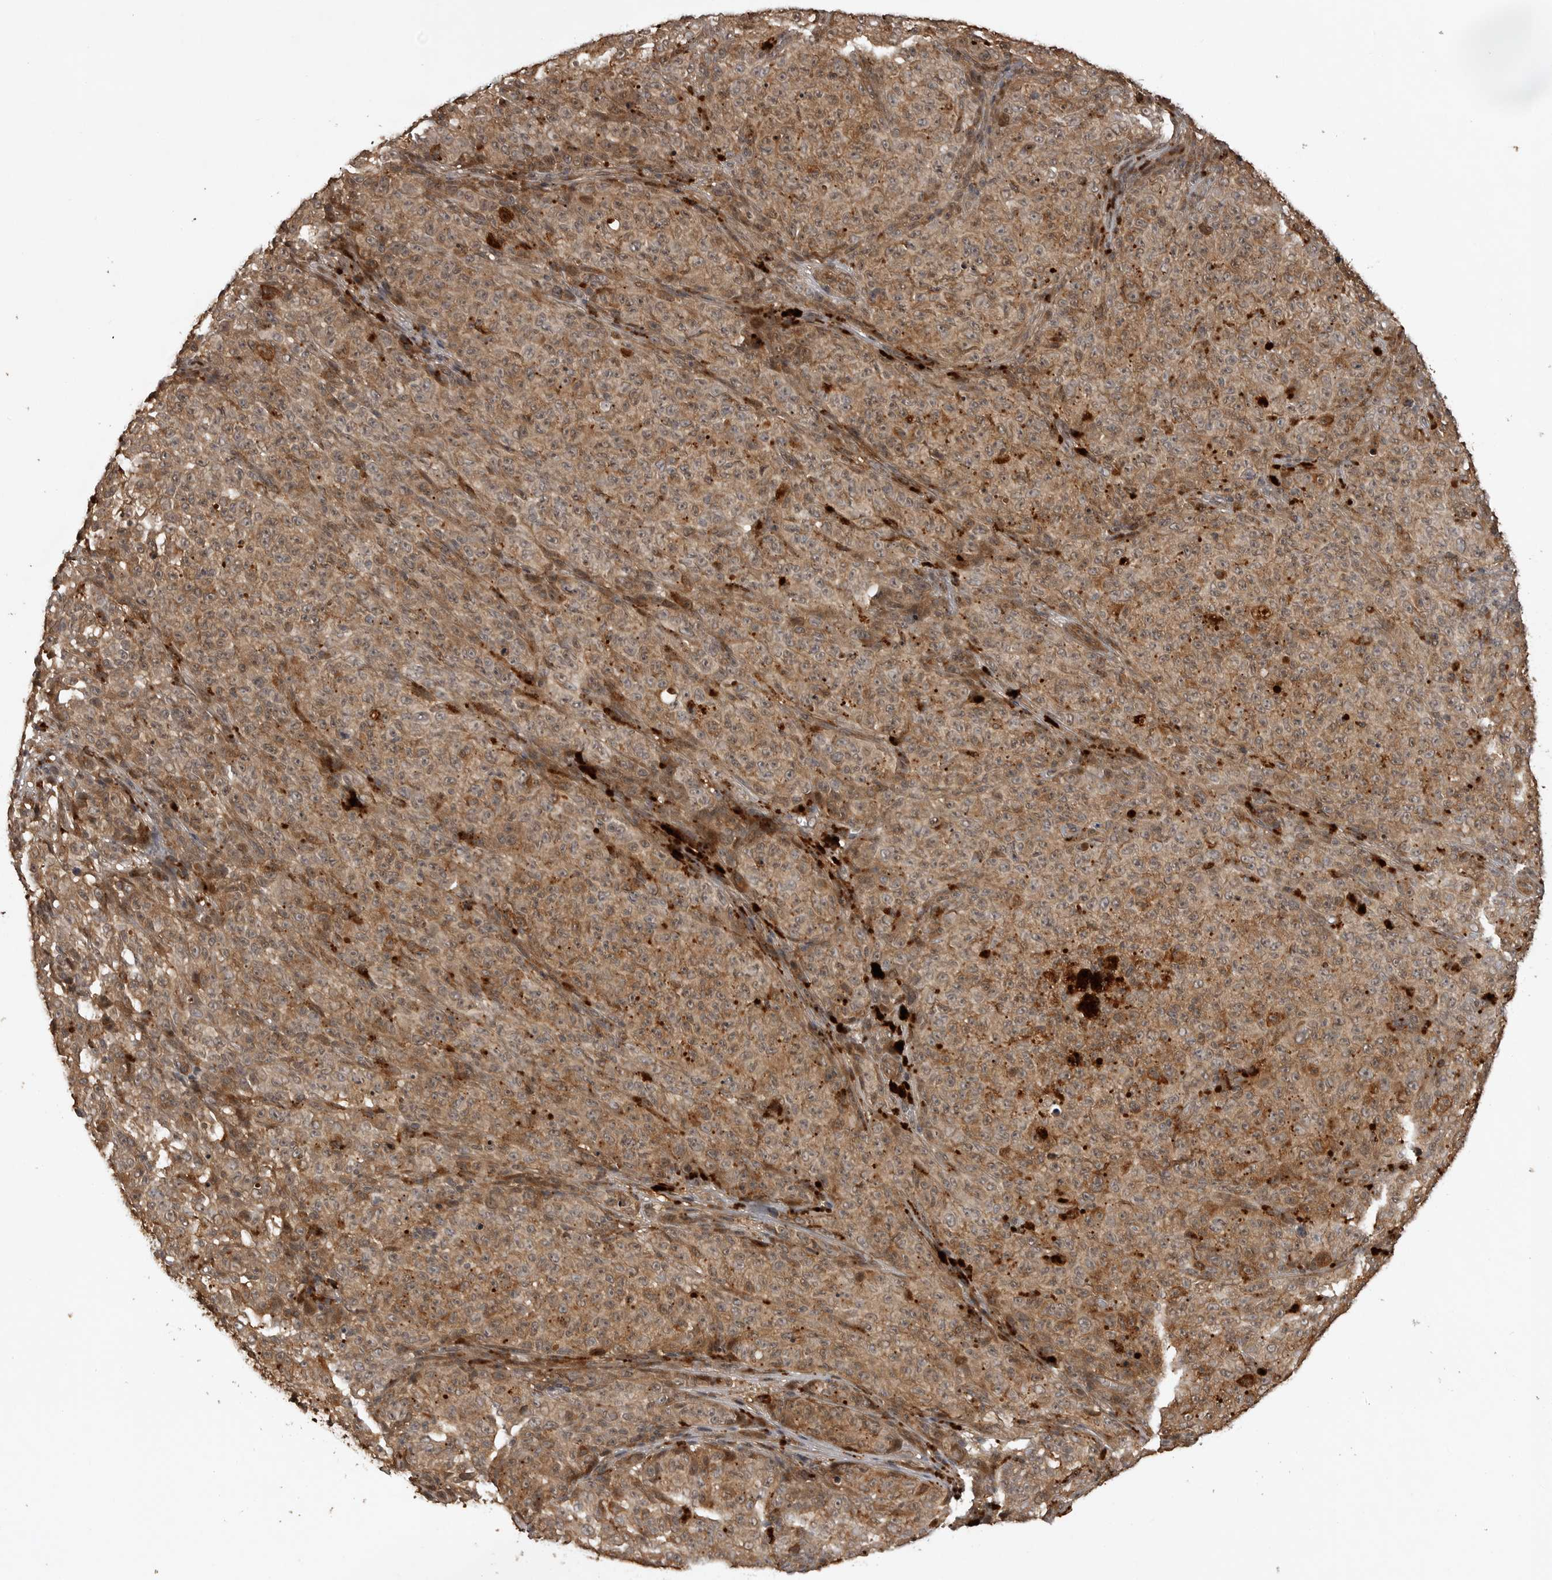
{"staining": {"intensity": "weak", "quantity": ">75%", "location": "cytoplasmic/membranous,nuclear"}, "tissue": "melanoma", "cell_type": "Tumor cells", "image_type": "cancer", "snomed": [{"axis": "morphology", "description": "Malignant melanoma, NOS"}, {"axis": "topography", "description": "Skin"}], "caption": "Tumor cells reveal low levels of weak cytoplasmic/membranous and nuclear positivity in about >75% of cells in human malignant melanoma.", "gene": "AKAP7", "patient": {"sex": "female", "age": 82}}